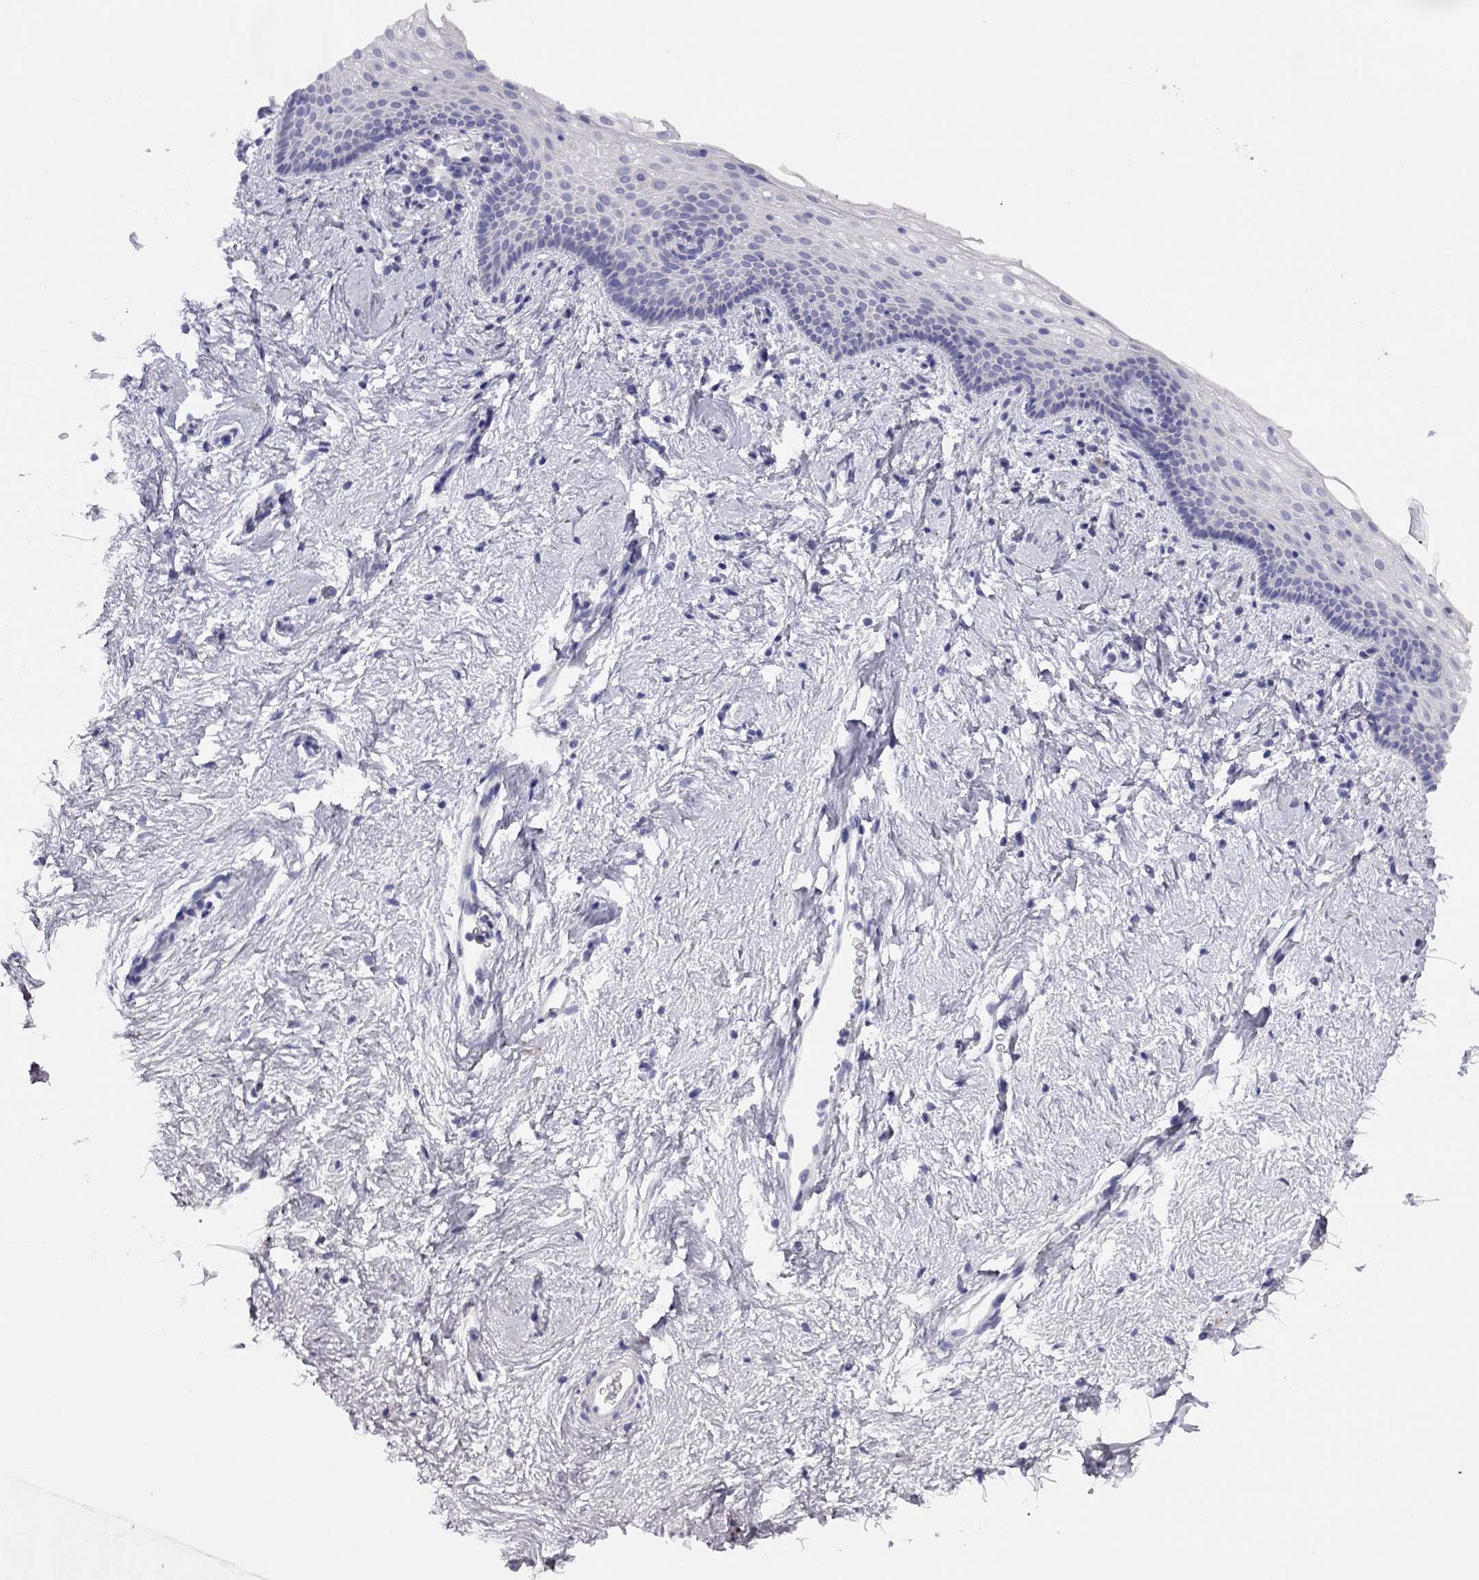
{"staining": {"intensity": "negative", "quantity": "none", "location": "none"}, "tissue": "vagina", "cell_type": "Squamous epithelial cells", "image_type": "normal", "snomed": [{"axis": "morphology", "description": "Normal tissue, NOS"}, {"axis": "topography", "description": "Vagina"}], "caption": "The image exhibits no staining of squamous epithelial cells in normal vagina. Nuclei are stained in blue.", "gene": "LRIT2", "patient": {"sex": "female", "age": 61}}